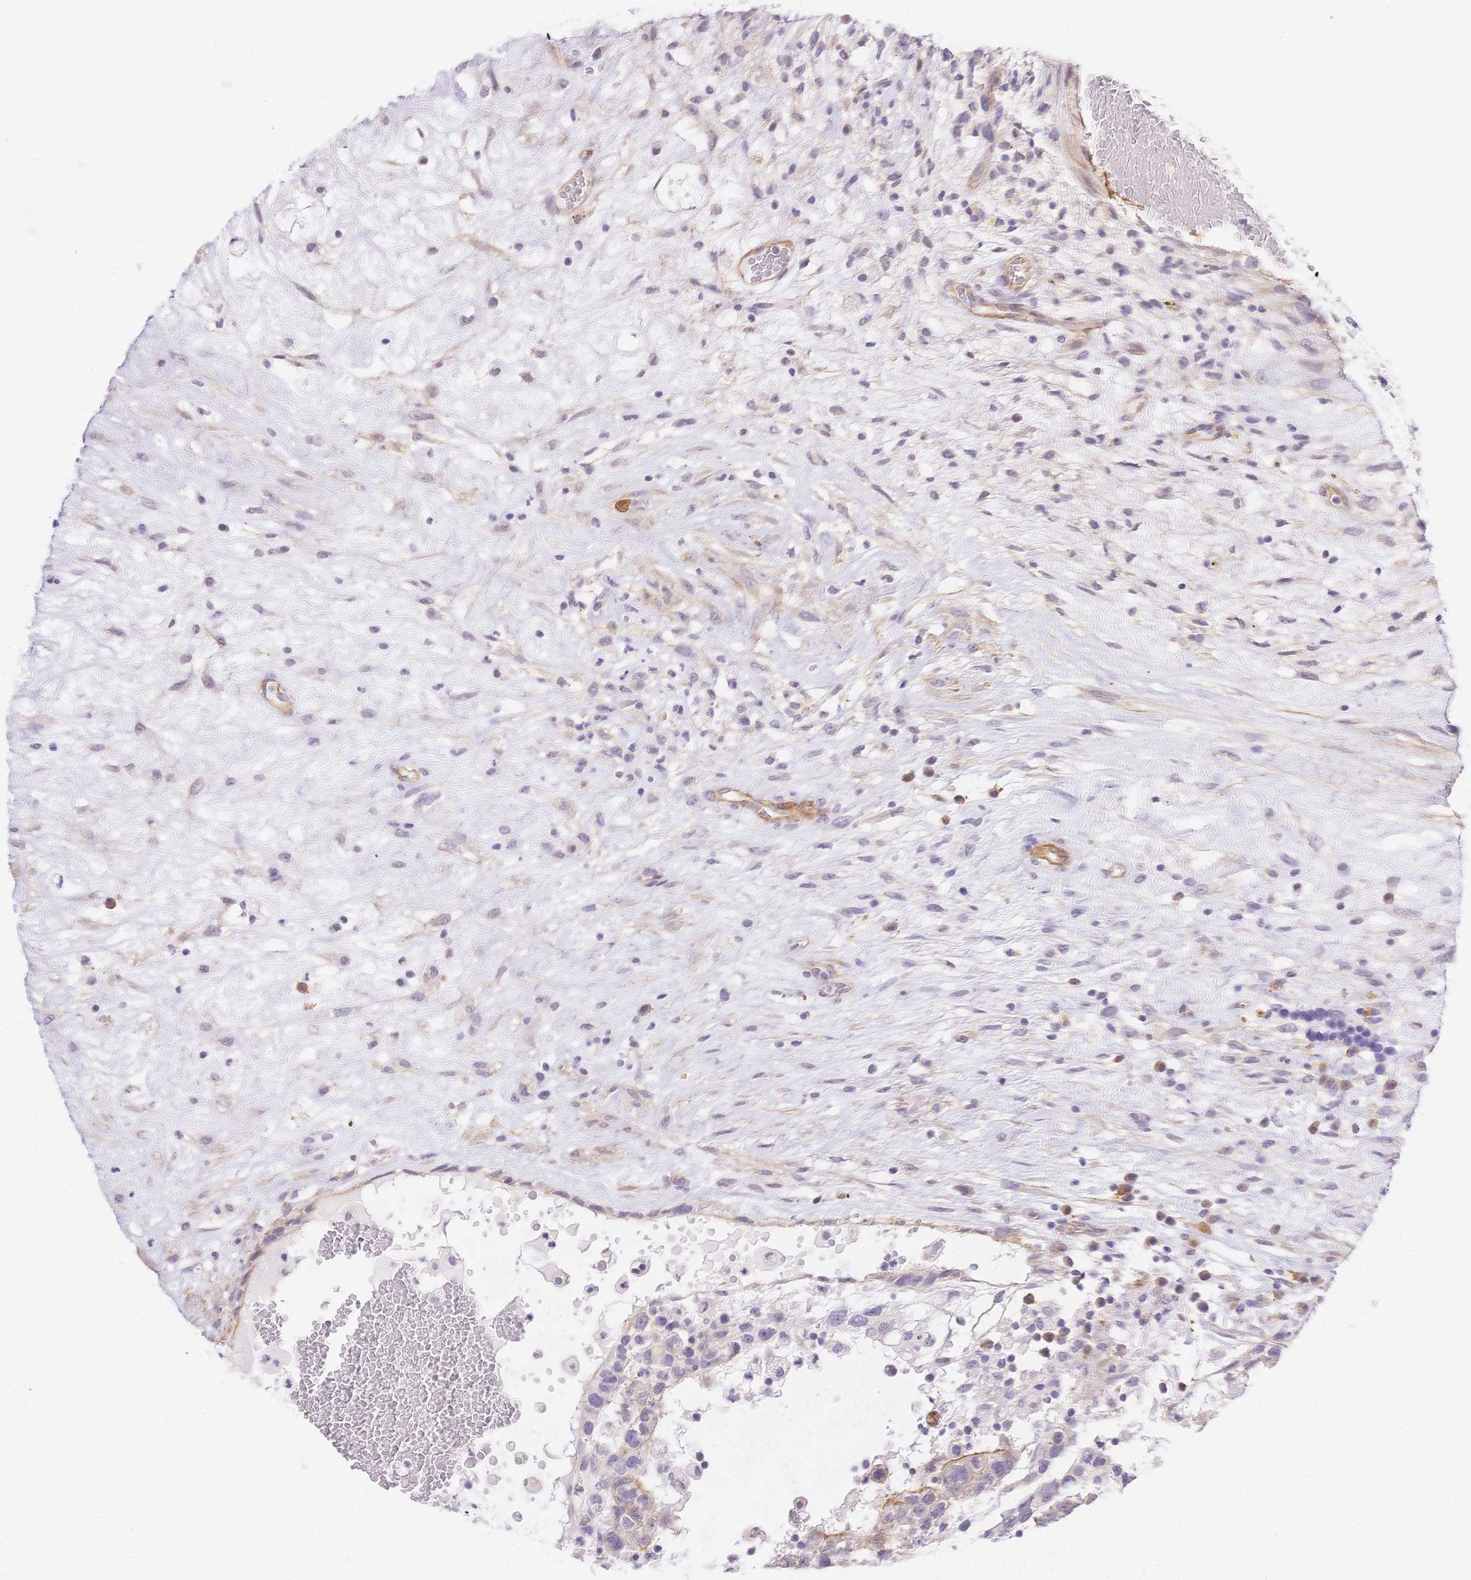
{"staining": {"intensity": "weak", "quantity": "<25%", "location": "cytoplasmic/membranous"}, "tissue": "testis cancer", "cell_type": "Tumor cells", "image_type": "cancer", "snomed": [{"axis": "morphology", "description": "Normal tissue, NOS"}, {"axis": "morphology", "description": "Carcinoma, Embryonal, NOS"}, {"axis": "topography", "description": "Testis"}], "caption": "Immunohistochemical staining of human testis cancer demonstrates no significant expression in tumor cells.", "gene": "CSN1S1", "patient": {"sex": "male", "age": 32}}